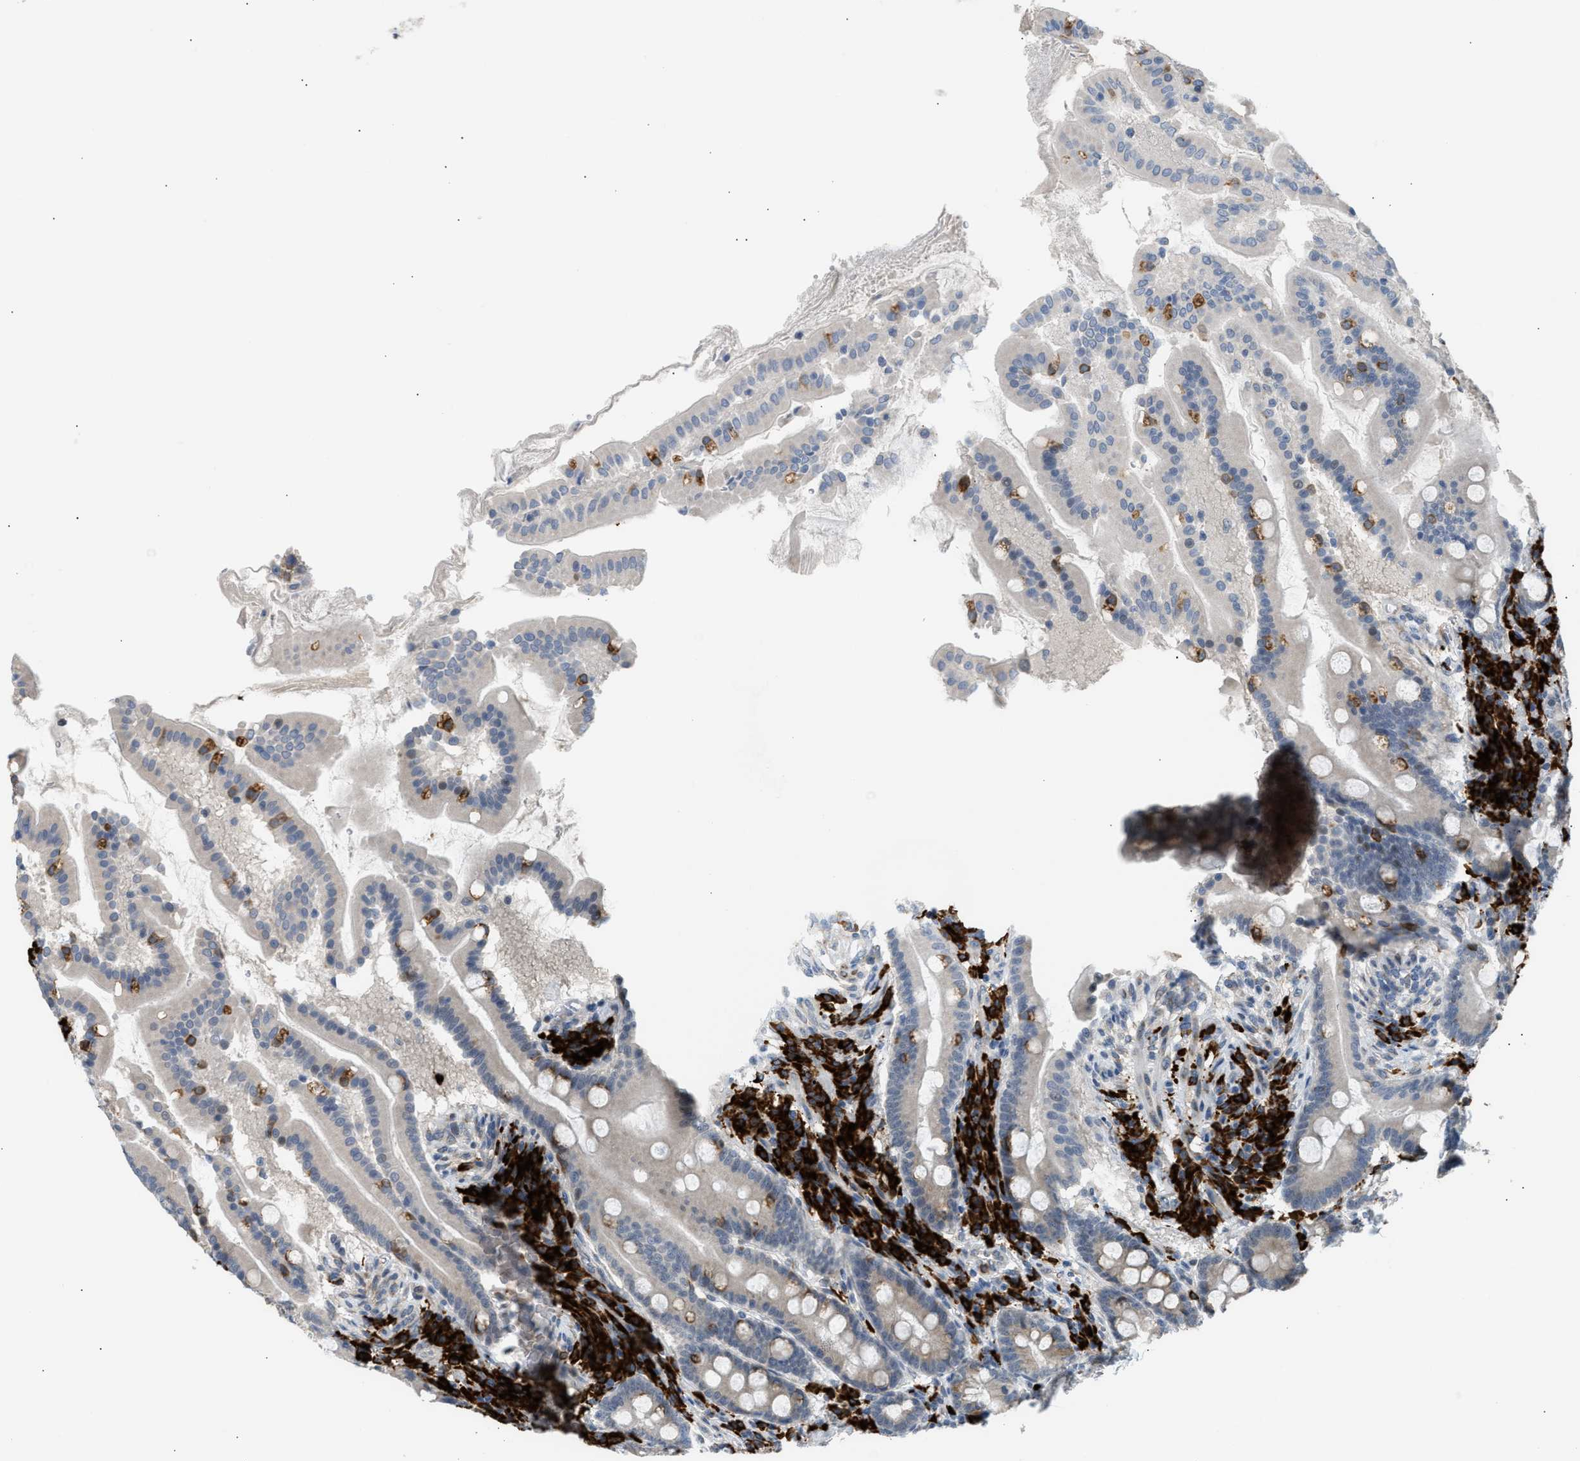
{"staining": {"intensity": "moderate", "quantity": "<25%", "location": "cytoplasmic/membranous"}, "tissue": "duodenum", "cell_type": "Glandular cells", "image_type": "normal", "snomed": [{"axis": "morphology", "description": "Normal tissue, NOS"}, {"axis": "topography", "description": "Duodenum"}], "caption": "Immunohistochemical staining of benign human duodenum exhibits <25% levels of moderate cytoplasmic/membranous protein positivity in approximately <25% of glandular cells.", "gene": "KCNC2", "patient": {"sex": "male", "age": 50}}